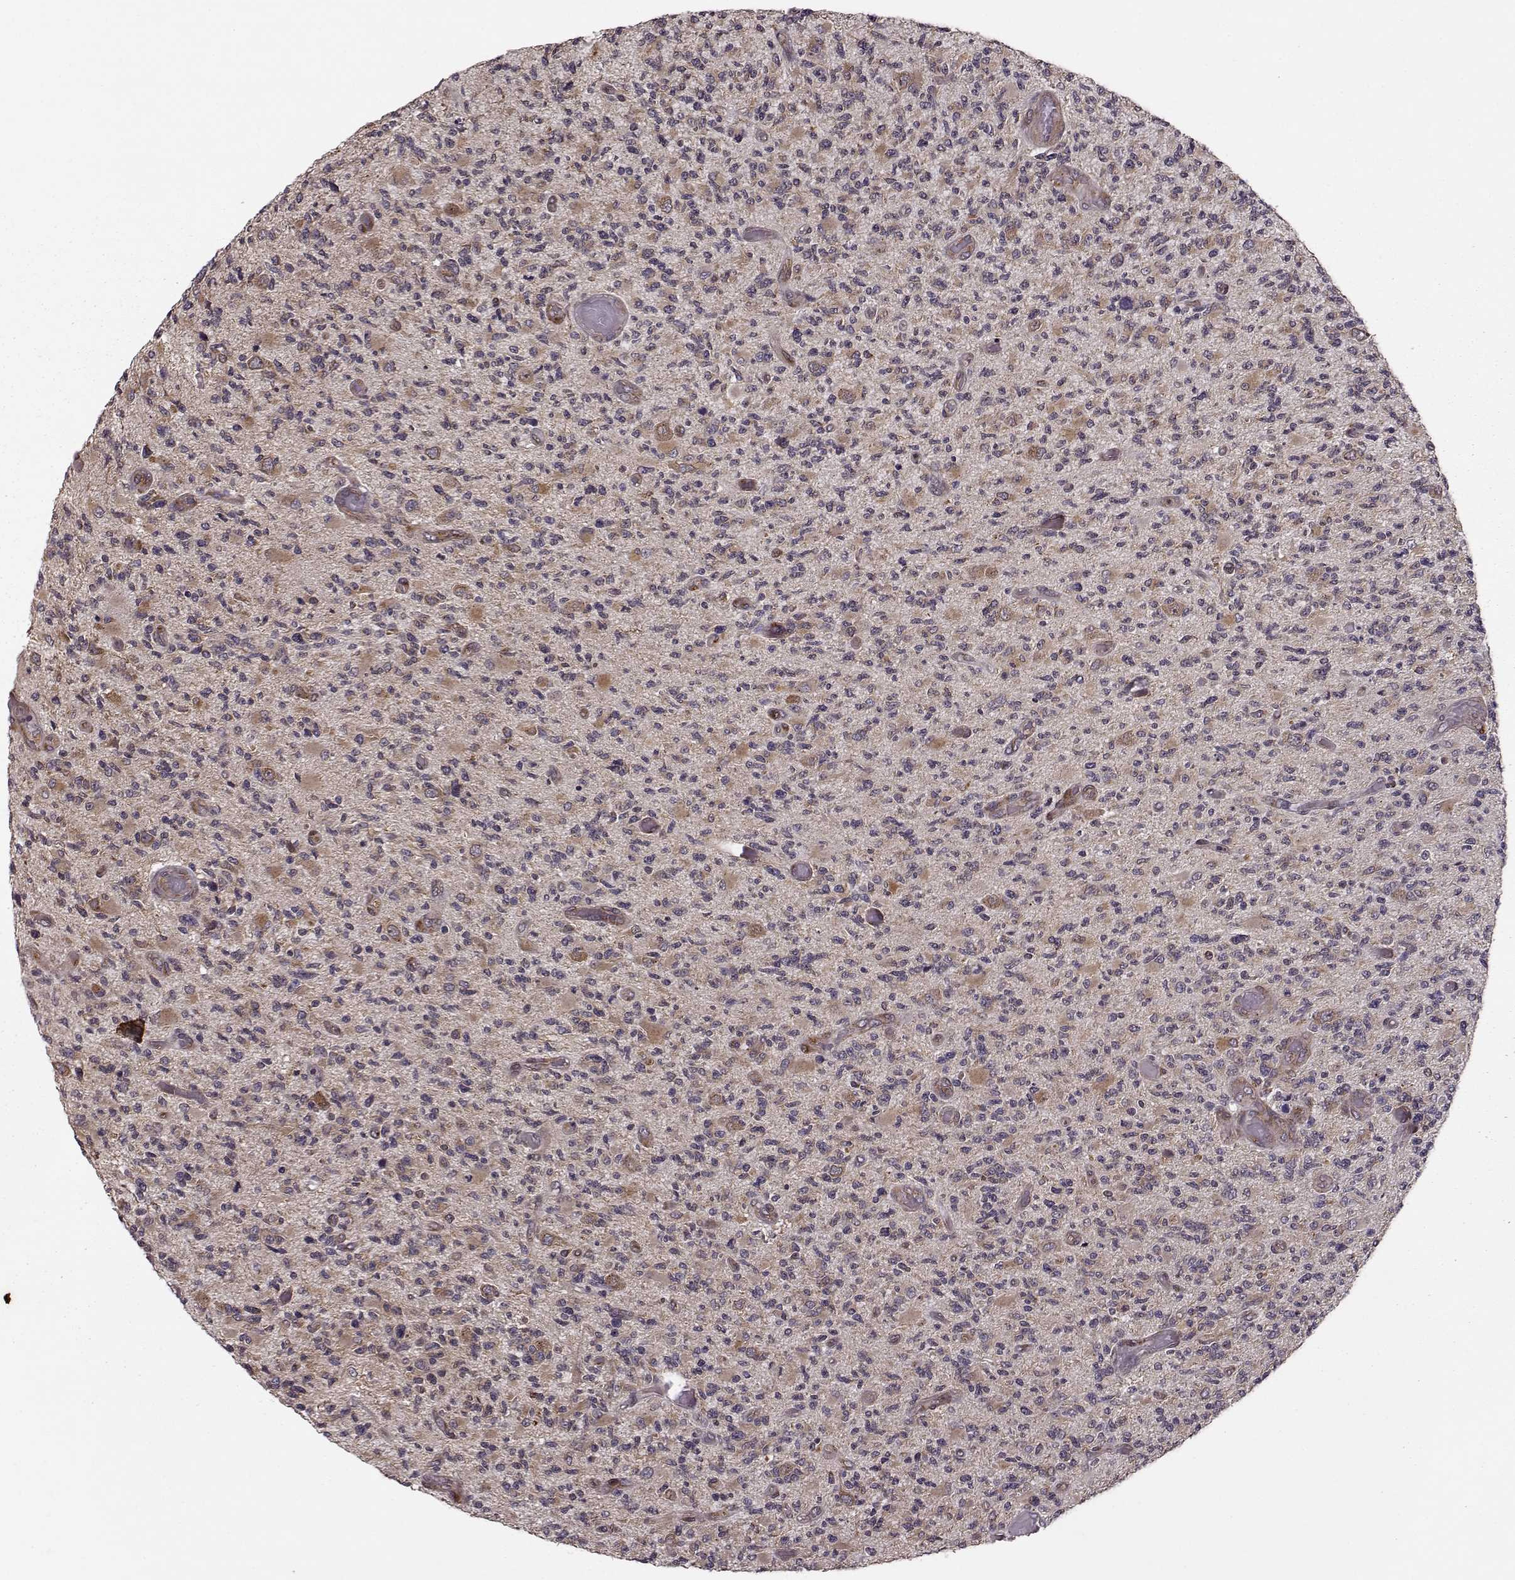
{"staining": {"intensity": "weak", "quantity": "25%-75%", "location": "cytoplasmic/membranous"}, "tissue": "glioma", "cell_type": "Tumor cells", "image_type": "cancer", "snomed": [{"axis": "morphology", "description": "Glioma, malignant, High grade"}, {"axis": "topography", "description": "Brain"}], "caption": "Immunohistochemical staining of glioma displays low levels of weak cytoplasmic/membranous protein positivity in approximately 25%-75% of tumor cells.", "gene": "YIPF5", "patient": {"sex": "female", "age": 63}}